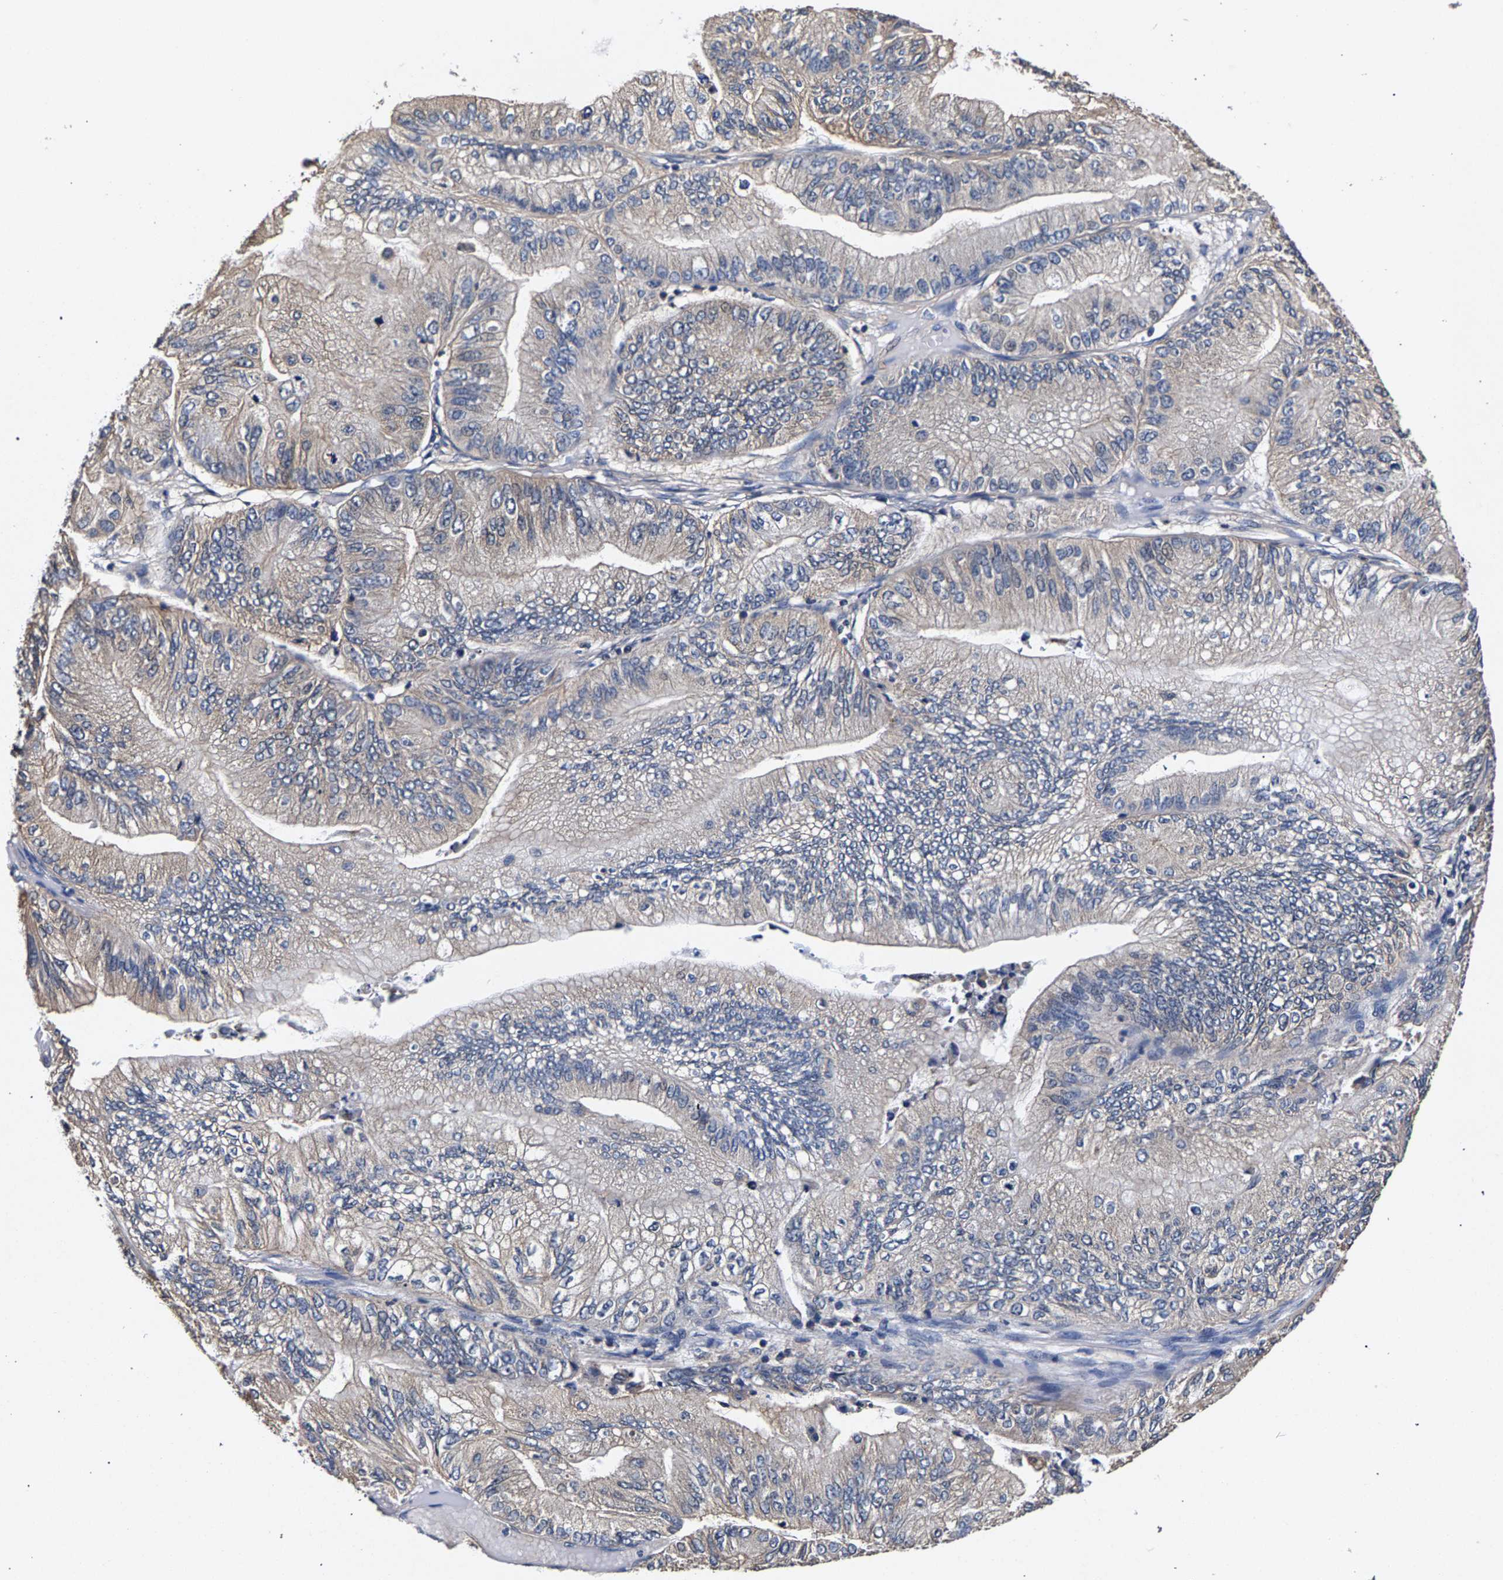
{"staining": {"intensity": "negative", "quantity": "none", "location": "none"}, "tissue": "ovarian cancer", "cell_type": "Tumor cells", "image_type": "cancer", "snomed": [{"axis": "morphology", "description": "Cystadenocarcinoma, mucinous, NOS"}, {"axis": "topography", "description": "Ovary"}], "caption": "Protein analysis of mucinous cystadenocarcinoma (ovarian) shows no significant expression in tumor cells.", "gene": "MARCHF7", "patient": {"sex": "female", "age": 61}}